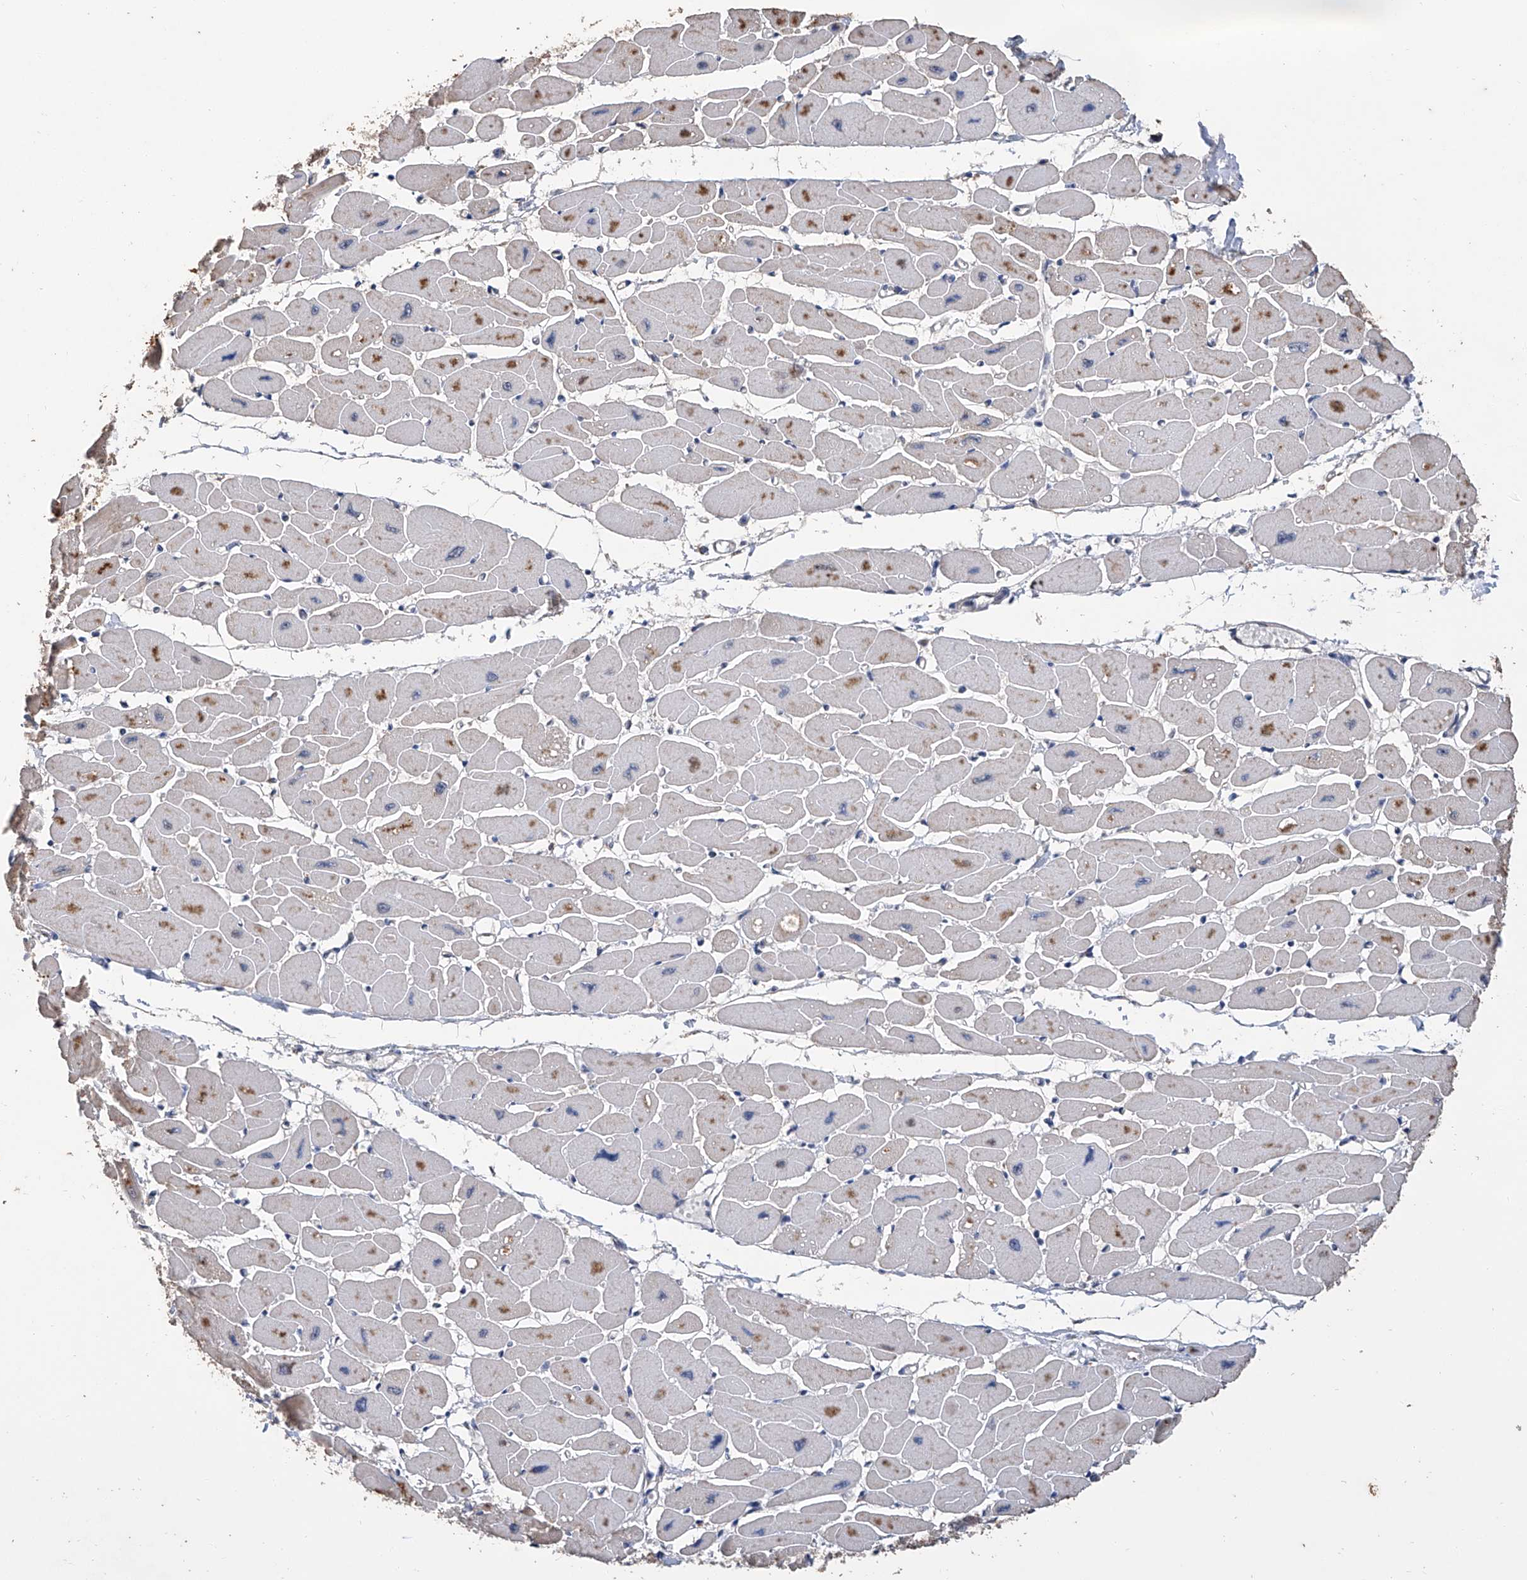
{"staining": {"intensity": "weak", "quantity": "25%-75%", "location": "cytoplasmic/membranous"}, "tissue": "heart muscle", "cell_type": "Cardiomyocytes", "image_type": "normal", "snomed": [{"axis": "morphology", "description": "Normal tissue, NOS"}, {"axis": "topography", "description": "Heart"}], "caption": "IHC photomicrograph of benign heart muscle: human heart muscle stained using immunohistochemistry displays low levels of weak protein expression localized specifically in the cytoplasmic/membranous of cardiomyocytes, appearing as a cytoplasmic/membranous brown color.", "gene": "GPT", "patient": {"sex": "female", "age": 54}}